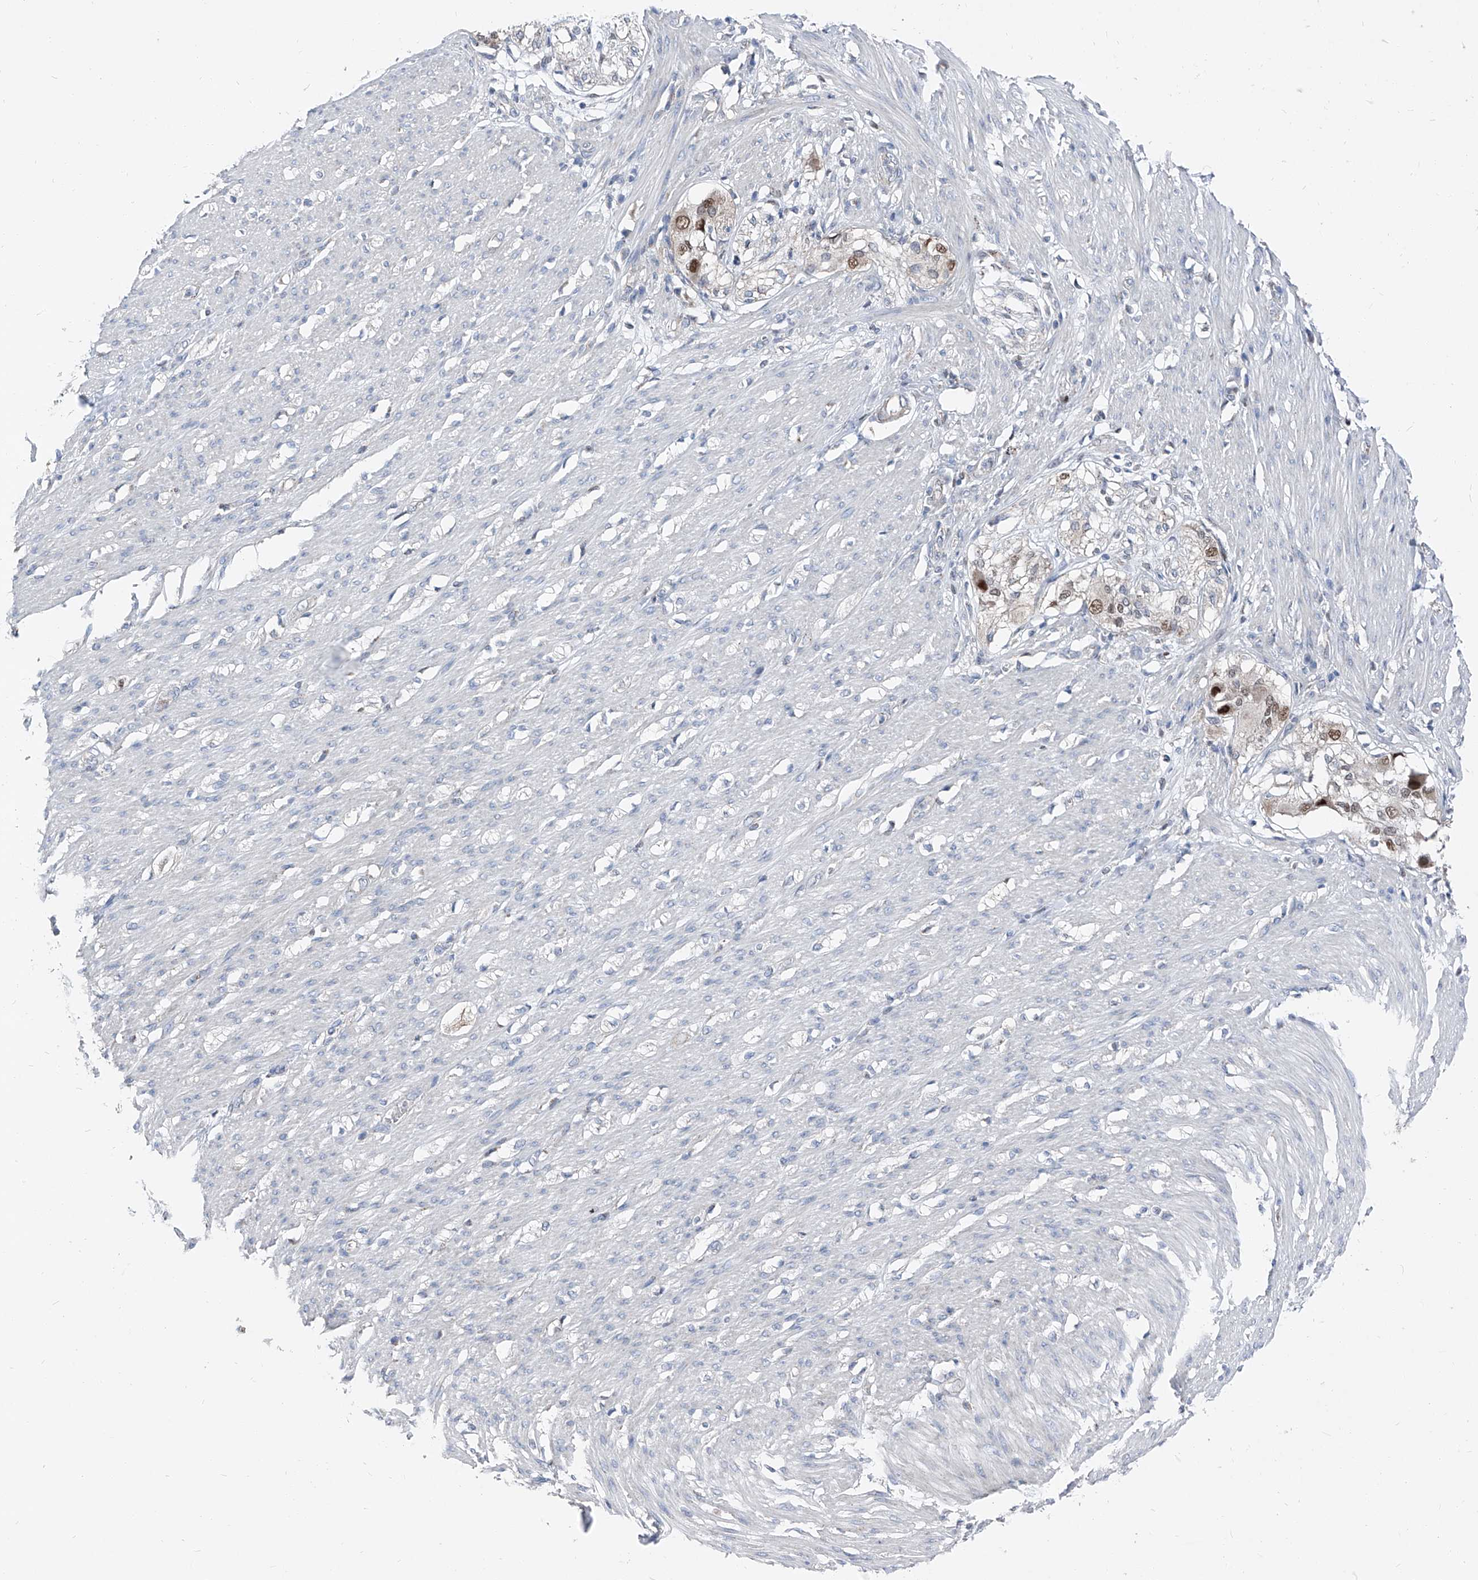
{"staining": {"intensity": "negative", "quantity": "none", "location": "none"}, "tissue": "smooth muscle", "cell_type": "Smooth muscle cells", "image_type": "normal", "snomed": [{"axis": "morphology", "description": "Normal tissue, NOS"}, {"axis": "morphology", "description": "Adenocarcinoma, NOS"}, {"axis": "topography", "description": "Colon"}, {"axis": "topography", "description": "Peripheral nerve tissue"}], "caption": "Micrograph shows no significant protein expression in smooth muscle cells of benign smooth muscle.", "gene": "AGPS", "patient": {"sex": "male", "age": 14}}